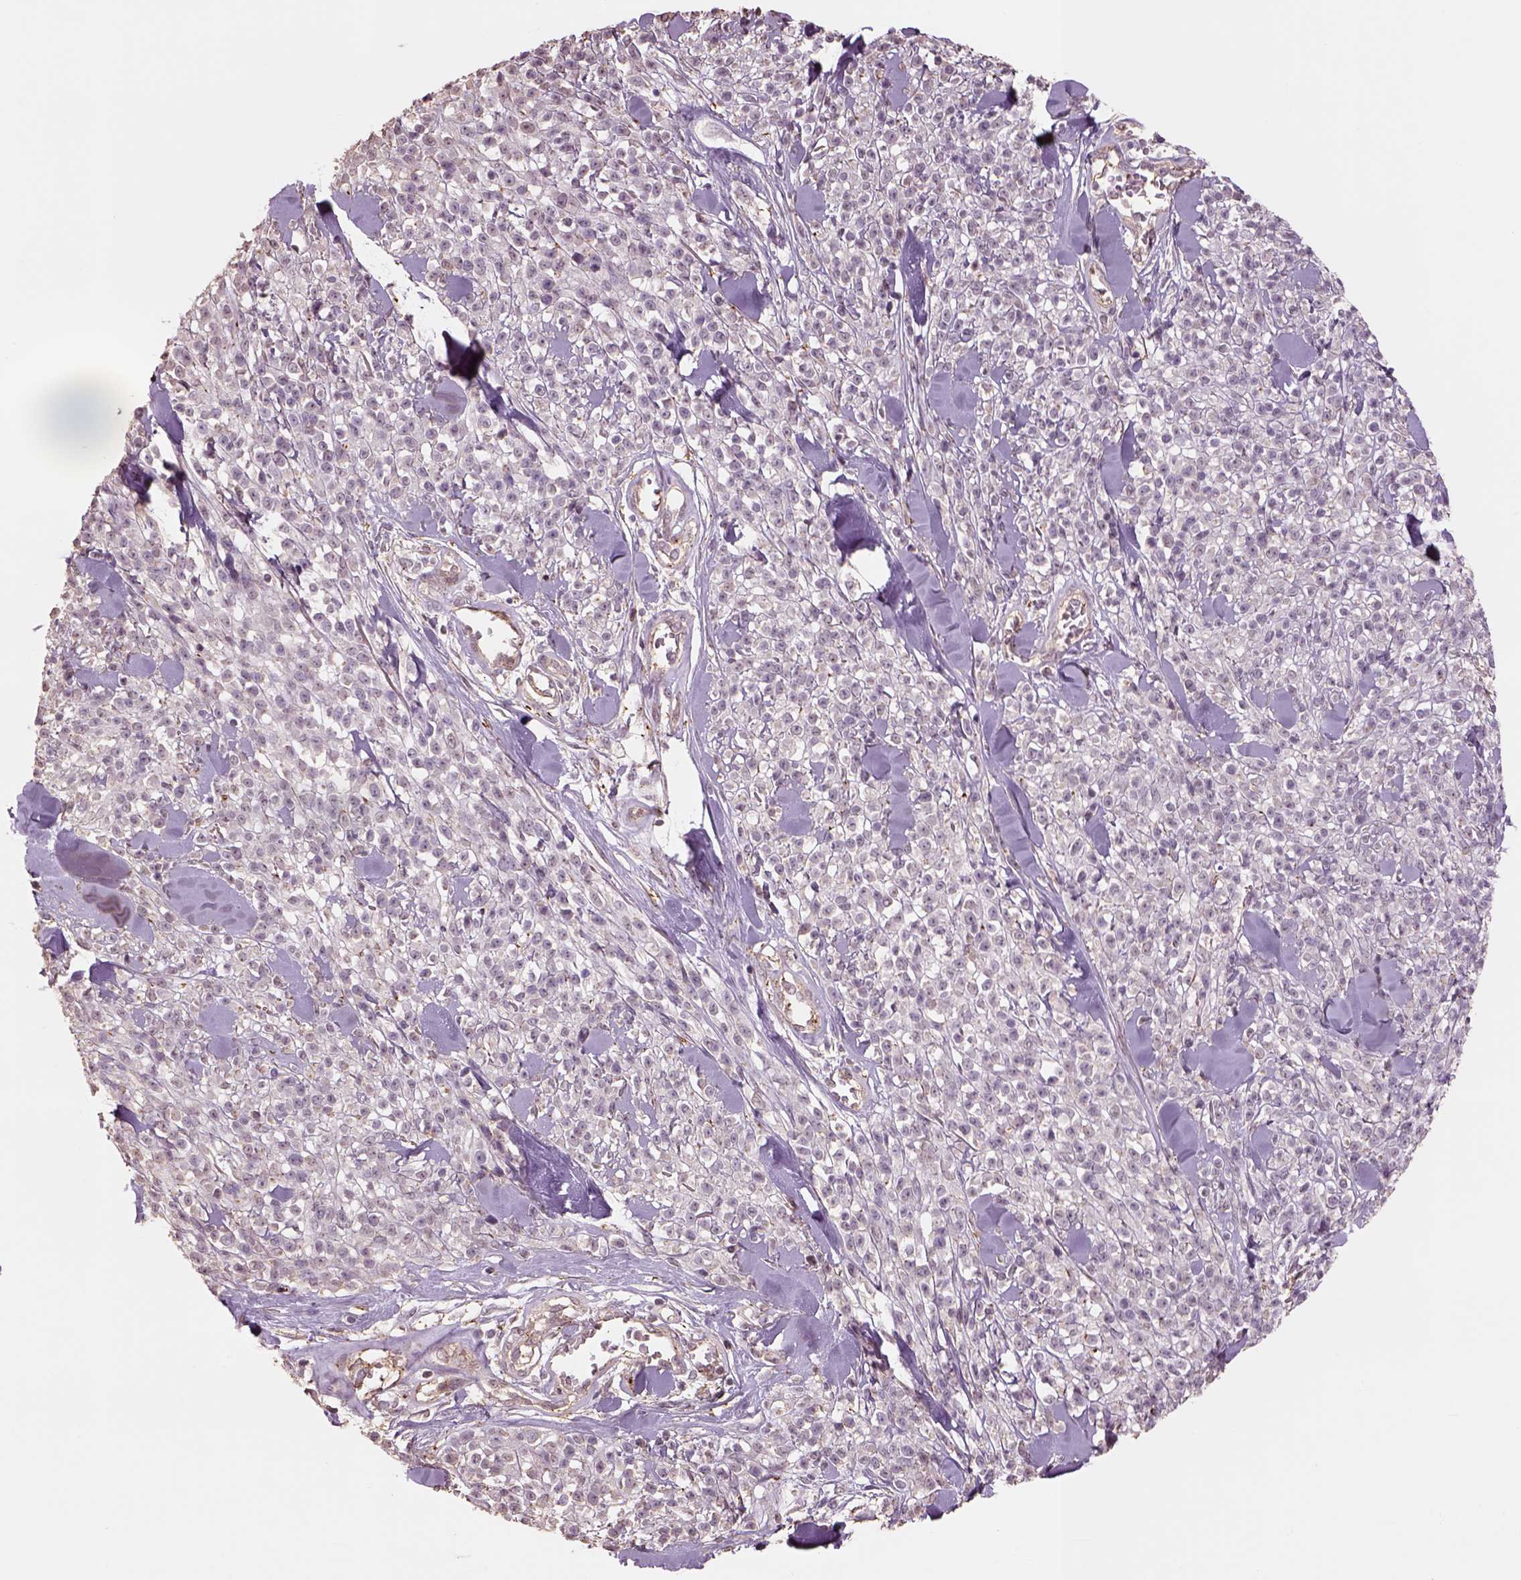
{"staining": {"intensity": "negative", "quantity": "none", "location": "none"}, "tissue": "melanoma", "cell_type": "Tumor cells", "image_type": "cancer", "snomed": [{"axis": "morphology", "description": "Malignant melanoma, NOS"}, {"axis": "topography", "description": "Skin"}, {"axis": "topography", "description": "Skin of trunk"}], "caption": "Tumor cells show no significant protein staining in malignant melanoma.", "gene": "LIN7A", "patient": {"sex": "male", "age": 74}}